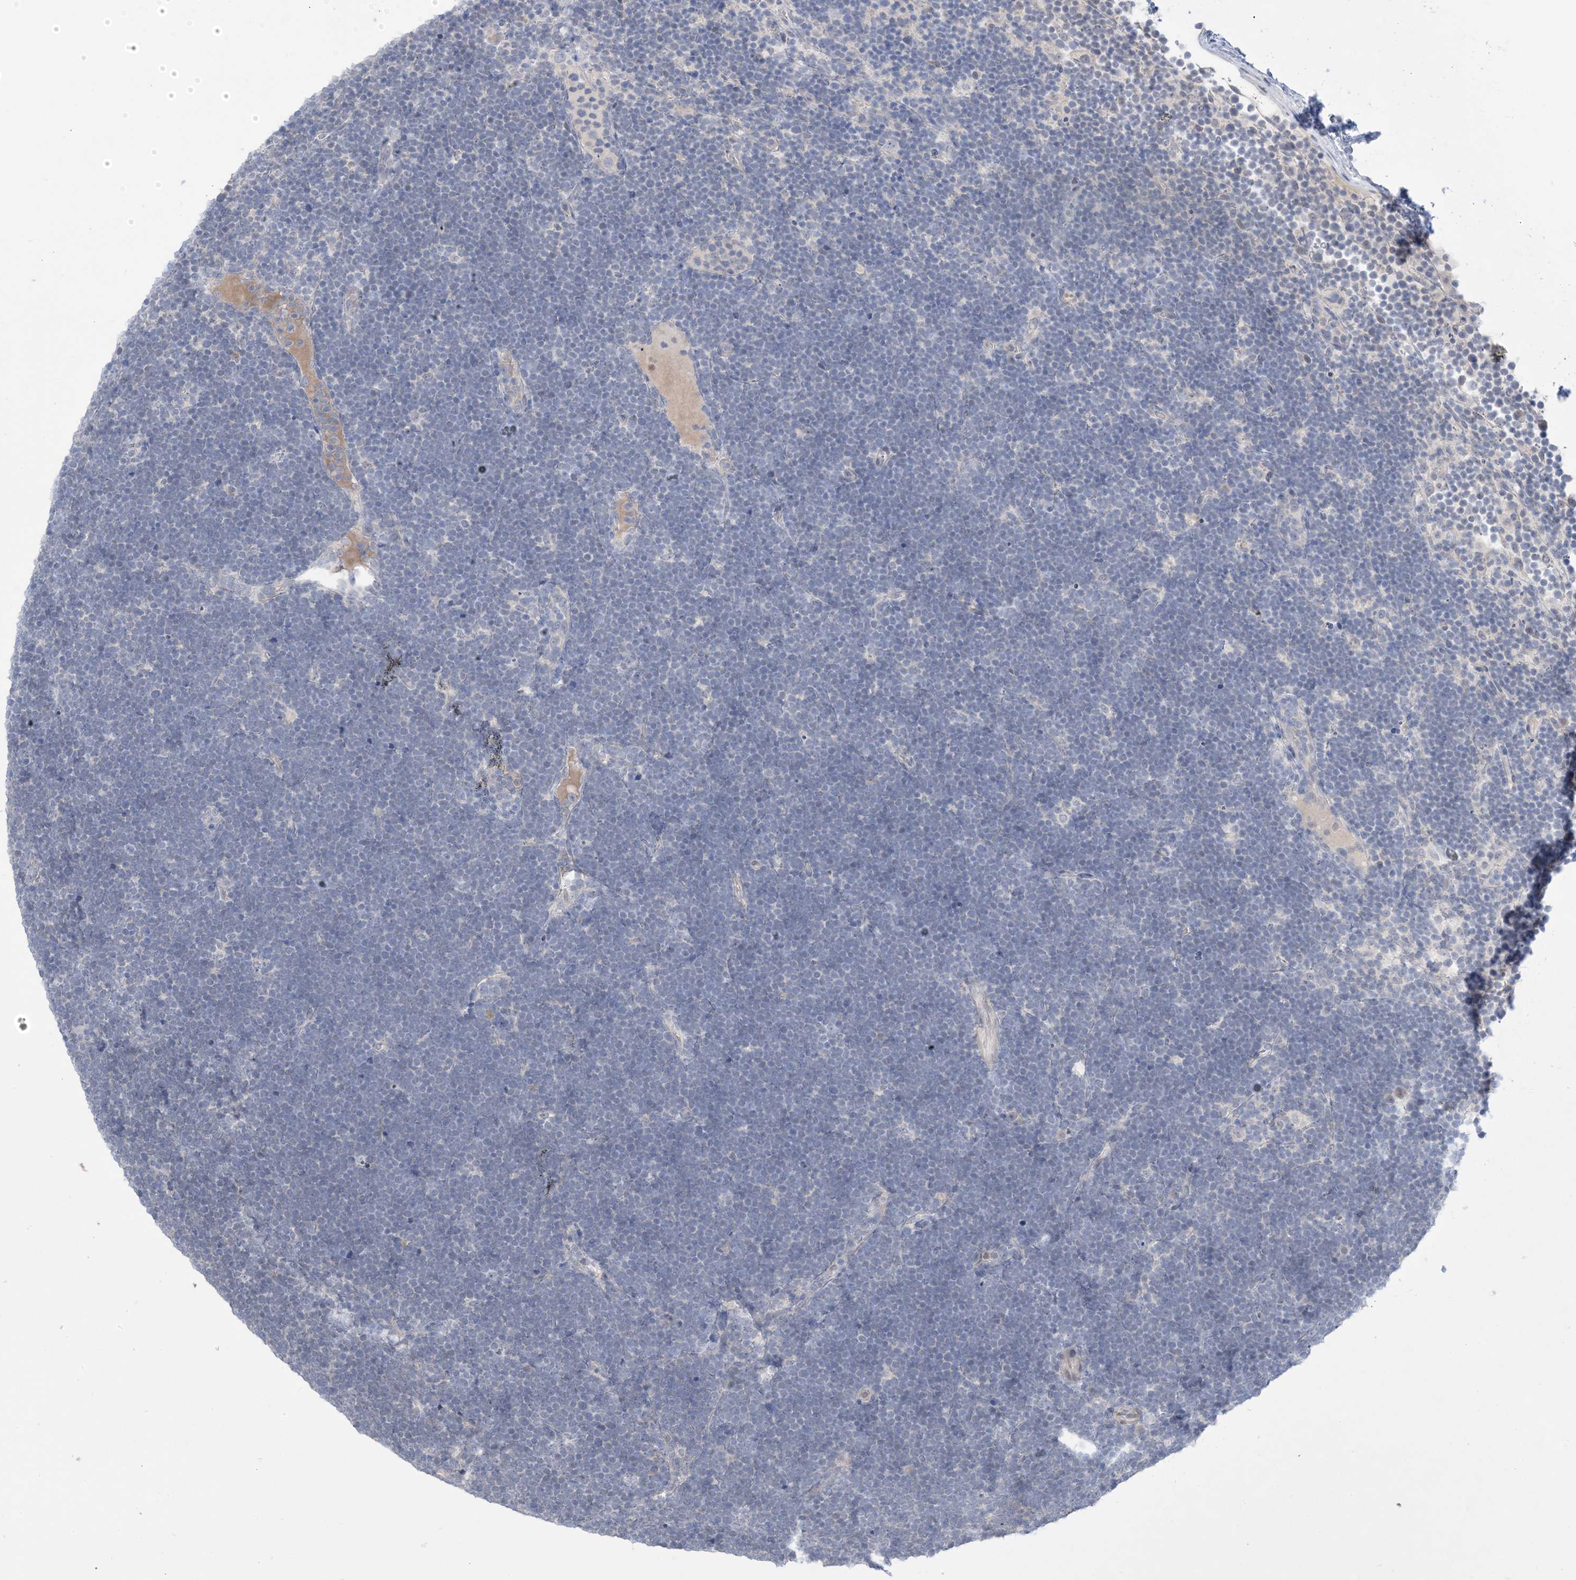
{"staining": {"intensity": "negative", "quantity": "none", "location": "none"}, "tissue": "lymphoma", "cell_type": "Tumor cells", "image_type": "cancer", "snomed": [{"axis": "morphology", "description": "Malignant lymphoma, non-Hodgkin's type, High grade"}, {"axis": "topography", "description": "Lymph node"}], "caption": "Malignant lymphoma, non-Hodgkin's type (high-grade) stained for a protein using IHC exhibits no expression tumor cells.", "gene": "TTYH1", "patient": {"sex": "male", "age": 13}}